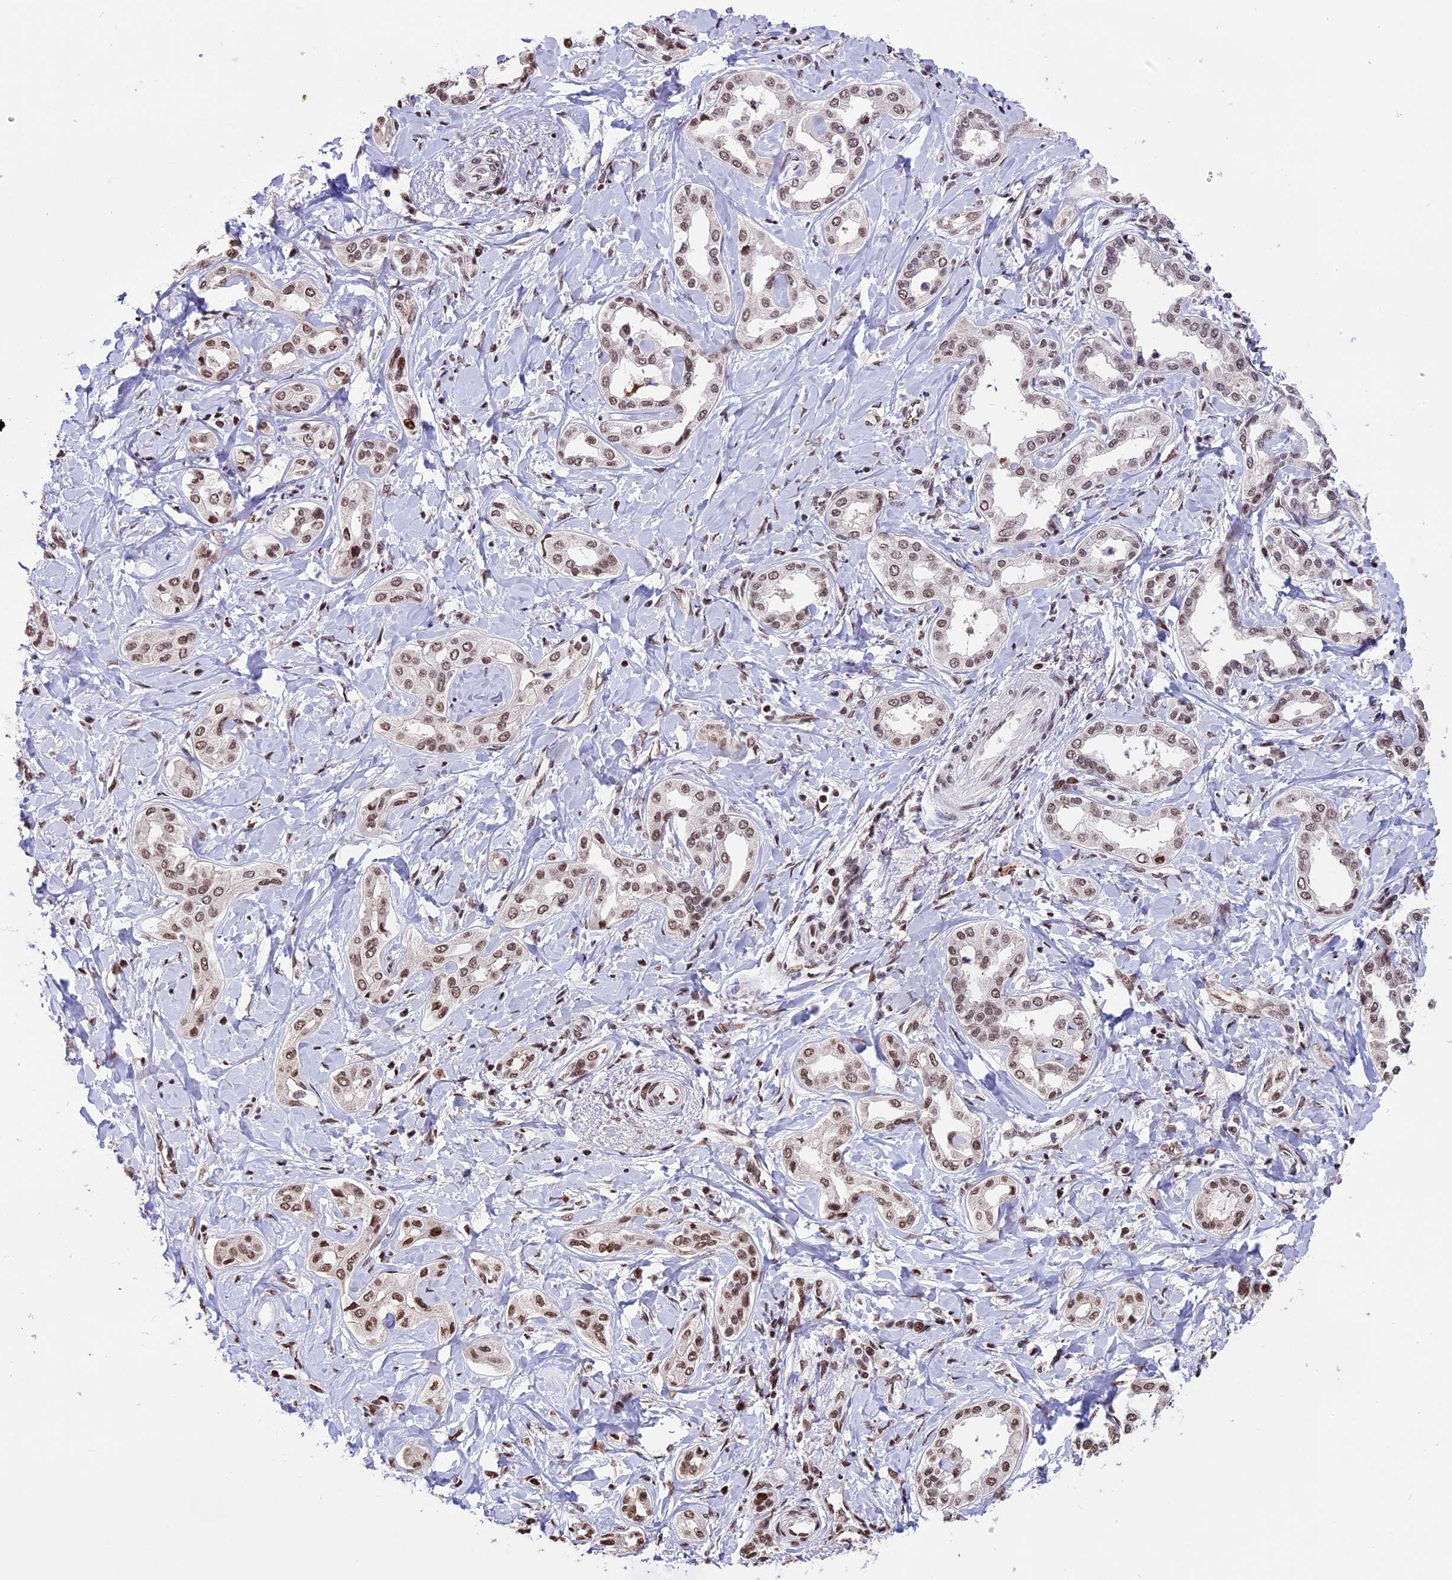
{"staining": {"intensity": "moderate", "quantity": ">75%", "location": "nuclear"}, "tissue": "liver cancer", "cell_type": "Tumor cells", "image_type": "cancer", "snomed": [{"axis": "morphology", "description": "Cholangiocarcinoma"}, {"axis": "topography", "description": "Liver"}], "caption": "There is medium levels of moderate nuclear expression in tumor cells of cholangiocarcinoma (liver), as demonstrated by immunohistochemical staining (brown color).", "gene": "POLR3E", "patient": {"sex": "female", "age": 77}}